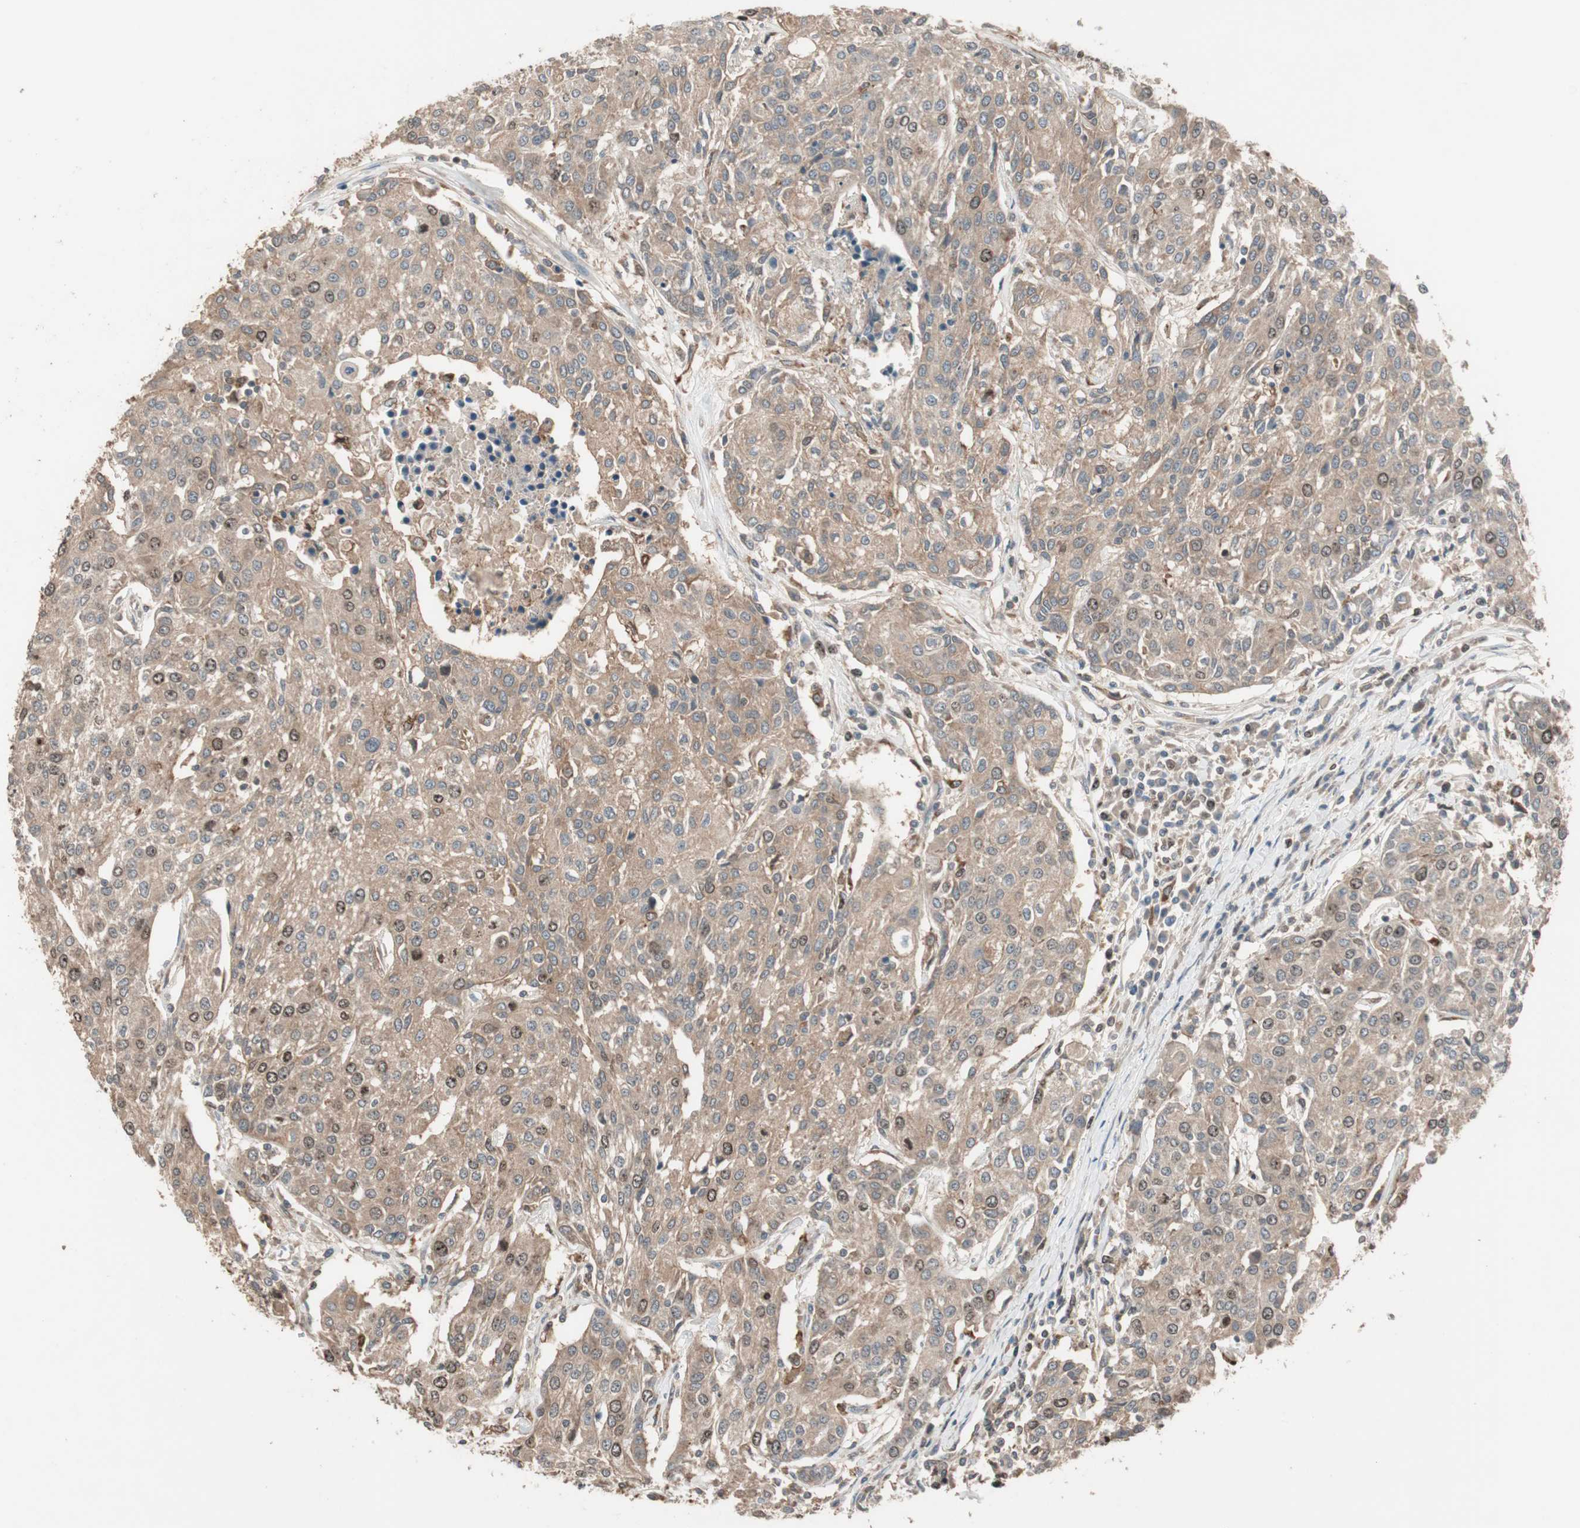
{"staining": {"intensity": "weak", "quantity": ">75%", "location": "cytoplasmic/membranous,nuclear"}, "tissue": "urothelial cancer", "cell_type": "Tumor cells", "image_type": "cancer", "snomed": [{"axis": "morphology", "description": "Urothelial carcinoma, High grade"}, {"axis": "topography", "description": "Urinary bladder"}], "caption": "Protein expression analysis of human urothelial cancer reveals weak cytoplasmic/membranous and nuclear staining in approximately >75% of tumor cells.", "gene": "ATP6AP2", "patient": {"sex": "female", "age": 85}}